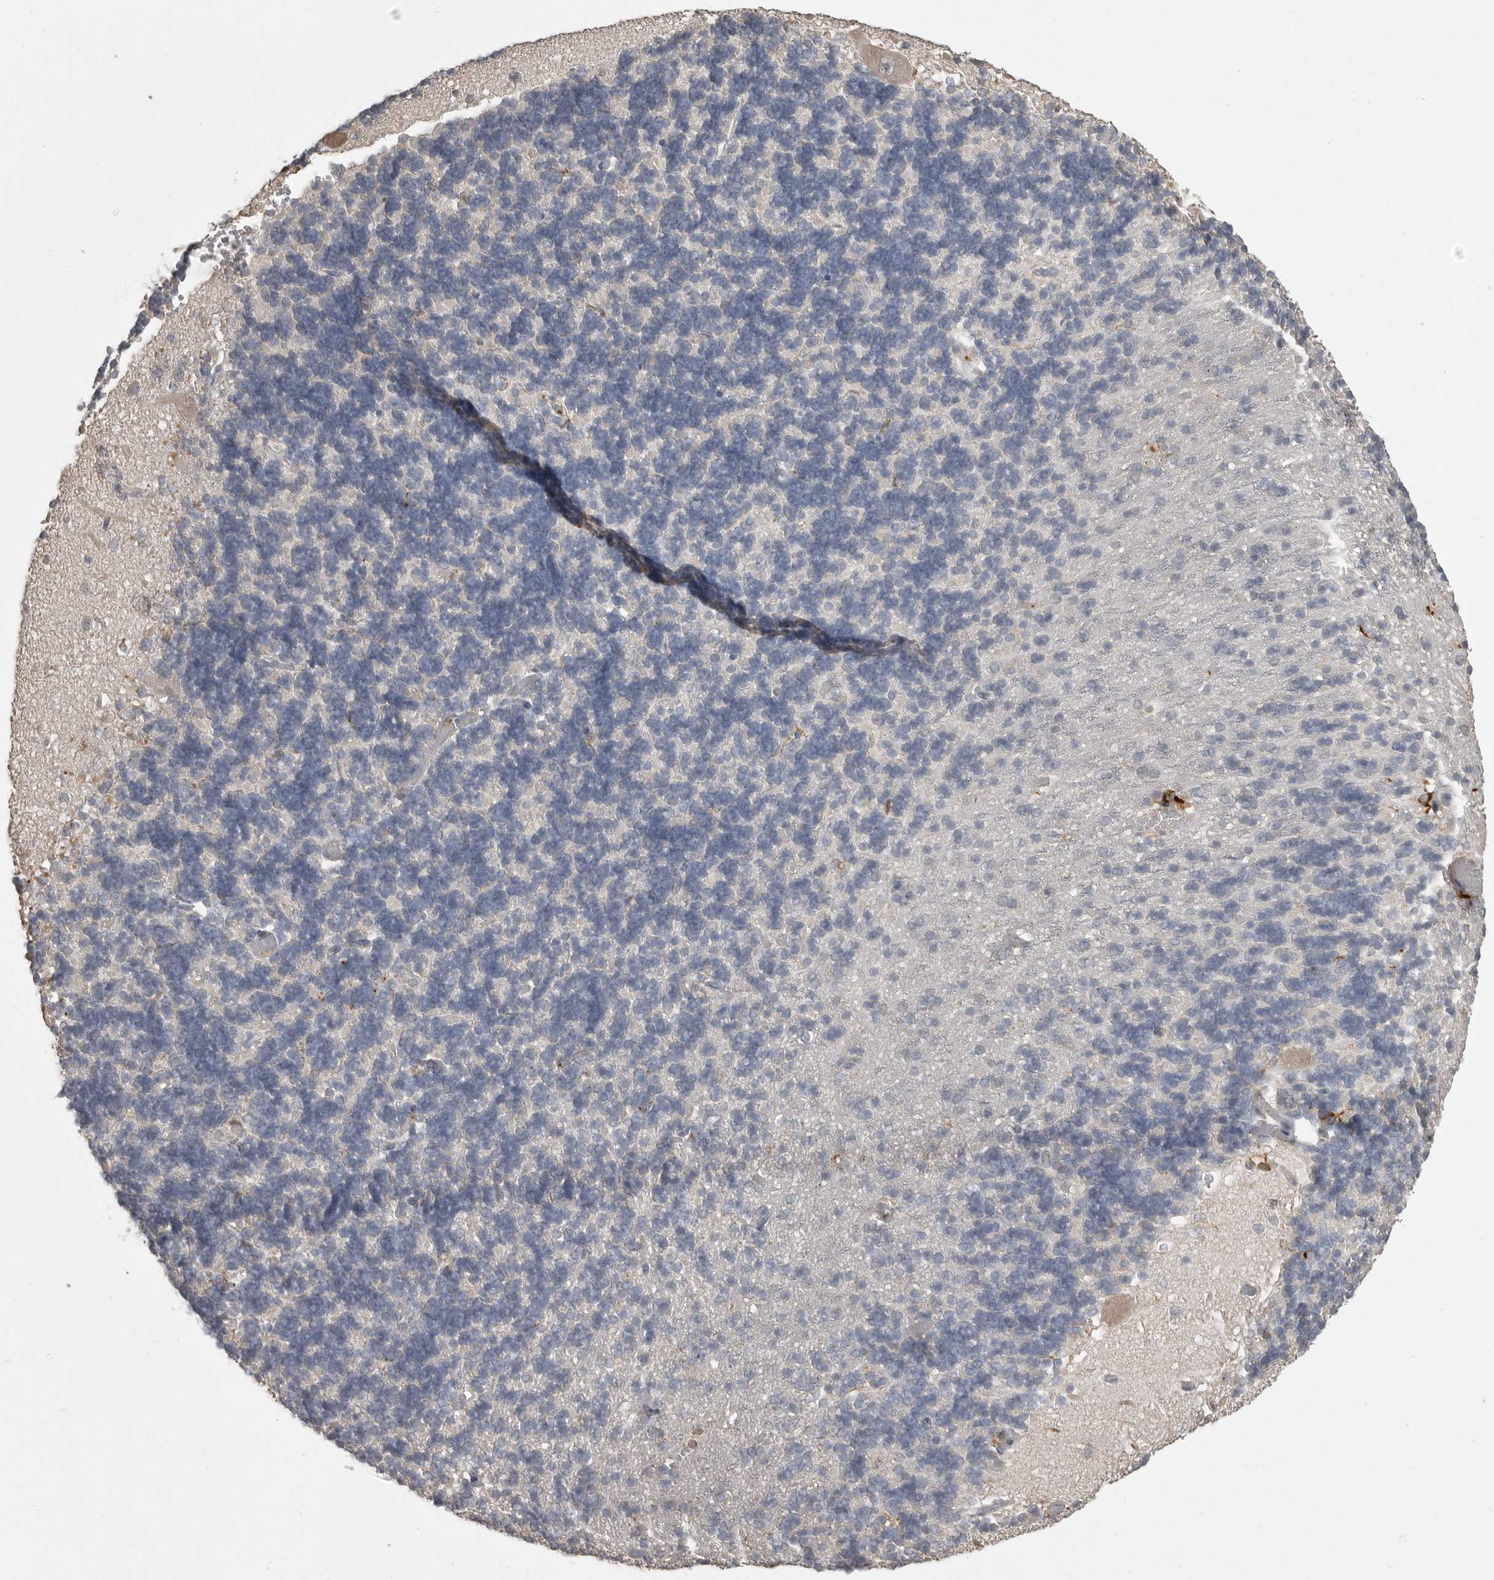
{"staining": {"intensity": "negative", "quantity": "none", "location": "none"}, "tissue": "cerebellum", "cell_type": "Cells in granular layer", "image_type": "normal", "snomed": [{"axis": "morphology", "description": "Normal tissue, NOS"}, {"axis": "topography", "description": "Cerebellum"}], "caption": "Immunohistochemistry image of benign human cerebellum stained for a protein (brown), which displays no staining in cells in granular layer.", "gene": "CMTM6", "patient": {"sex": "male", "age": 37}}